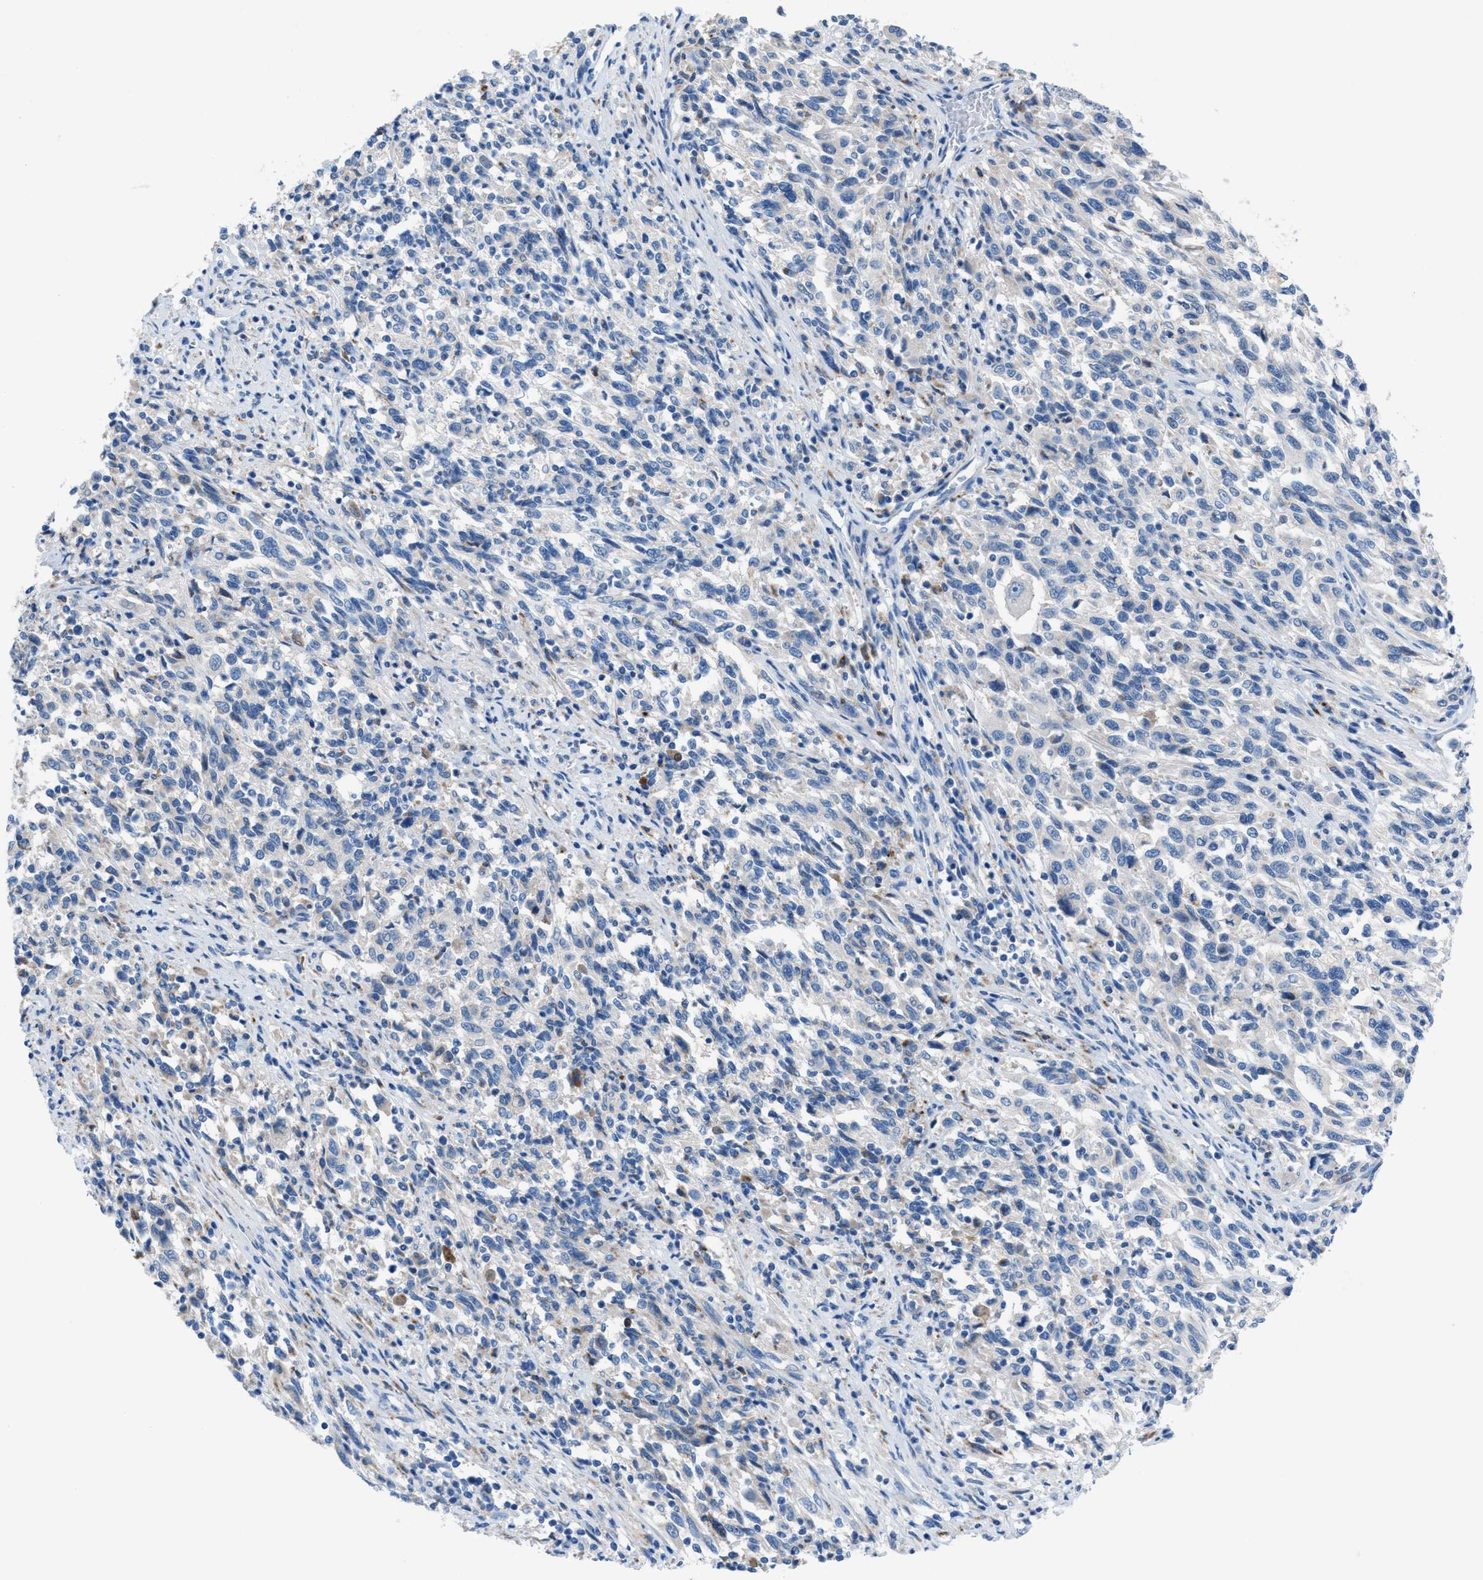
{"staining": {"intensity": "negative", "quantity": "none", "location": "none"}, "tissue": "melanoma", "cell_type": "Tumor cells", "image_type": "cancer", "snomed": [{"axis": "morphology", "description": "Malignant melanoma, Metastatic site"}, {"axis": "topography", "description": "Lymph node"}], "caption": "IHC of human malignant melanoma (metastatic site) displays no positivity in tumor cells.", "gene": "CD1B", "patient": {"sex": "male", "age": 61}}